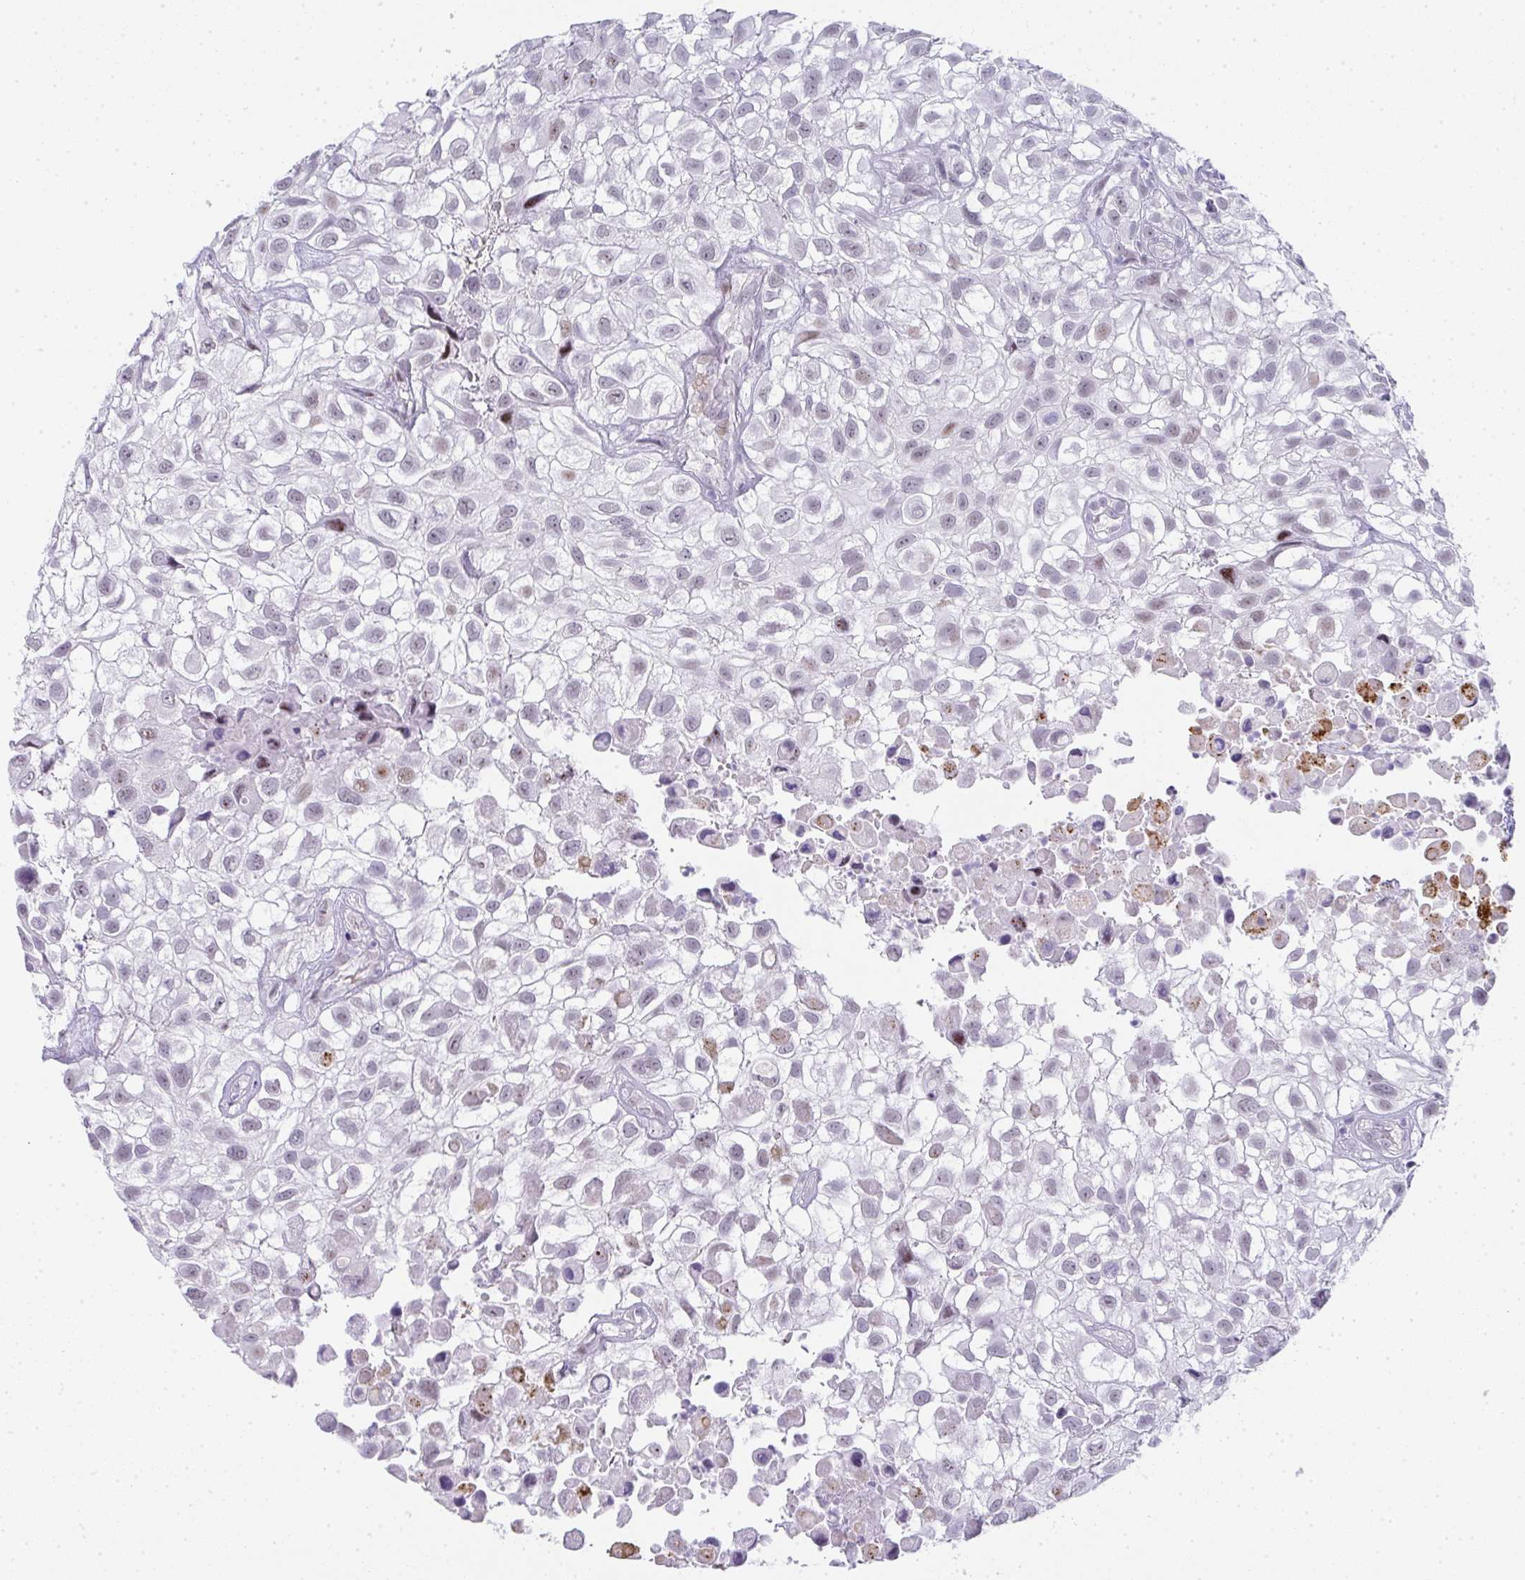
{"staining": {"intensity": "weak", "quantity": "<25%", "location": "nuclear"}, "tissue": "urothelial cancer", "cell_type": "Tumor cells", "image_type": "cancer", "snomed": [{"axis": "morphology", "description": "Urothelial carcinoma, High grade"}, {"axis": "topography", "description": "Urinary bladder"}], "caption": "A high-resolution micrograph shows immunohistochemistry staining of urothelial carcinoma (high-grade), which exhibits no significant positivity in tumor cells.", "gene": "TNMD", "patient": {"sex": "male", "age": 56}}